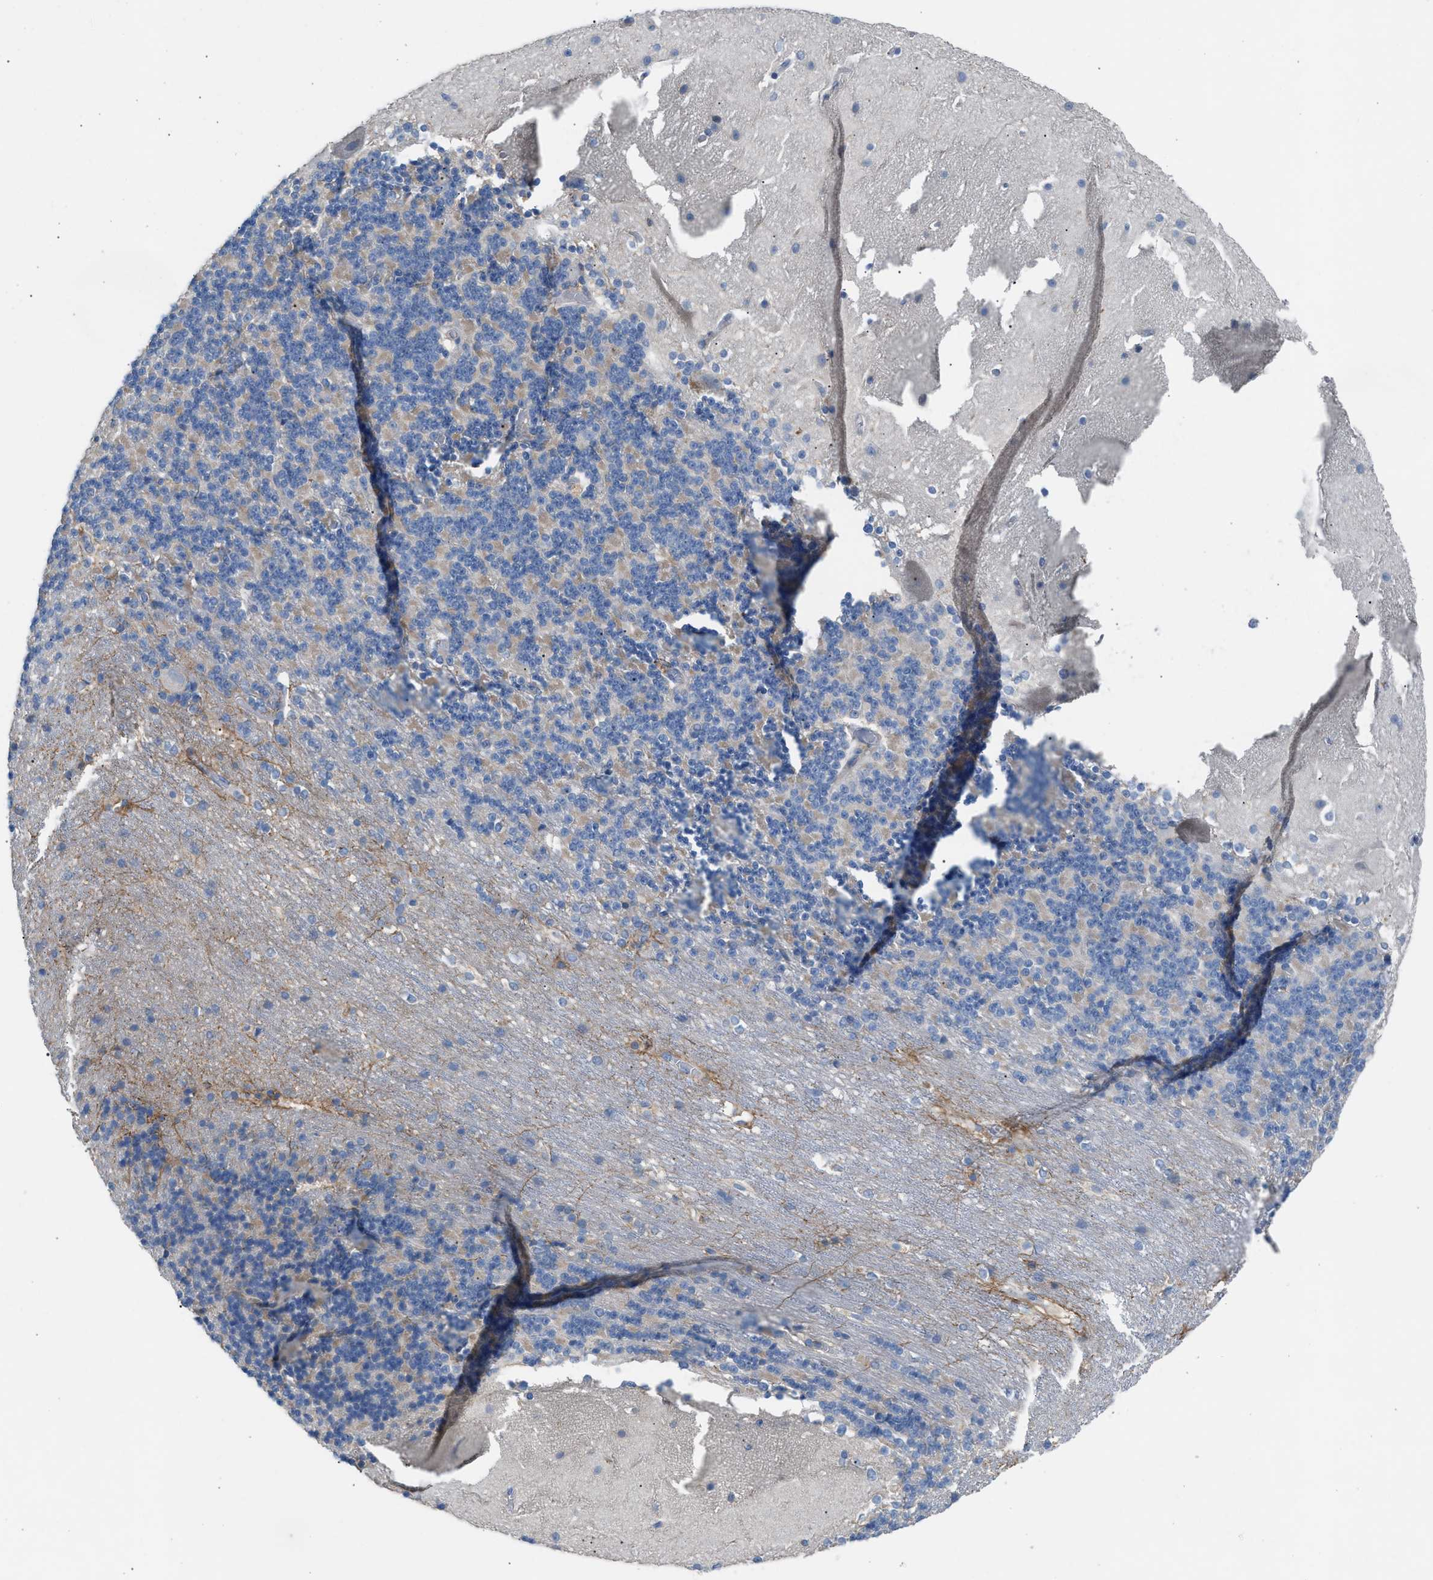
{"staining": {"intensity": "negative", "quantity": "none", "location": "none"}, "tissue": "cerebellum", "cell_type": "Cells in granular layer", "image_type": "normal", "snomed": [{"axis": "morphology", "description": "Normal tissue, NOS"}, {"axis": "topography", "description": "Cerebellum"}], "caption": "Immunohistochemical staining of benign human cerebellum shows no significant positivity in cells in granular layer.", "gene": "AOAH", "patient": {"sex": "female", "age": 19}}